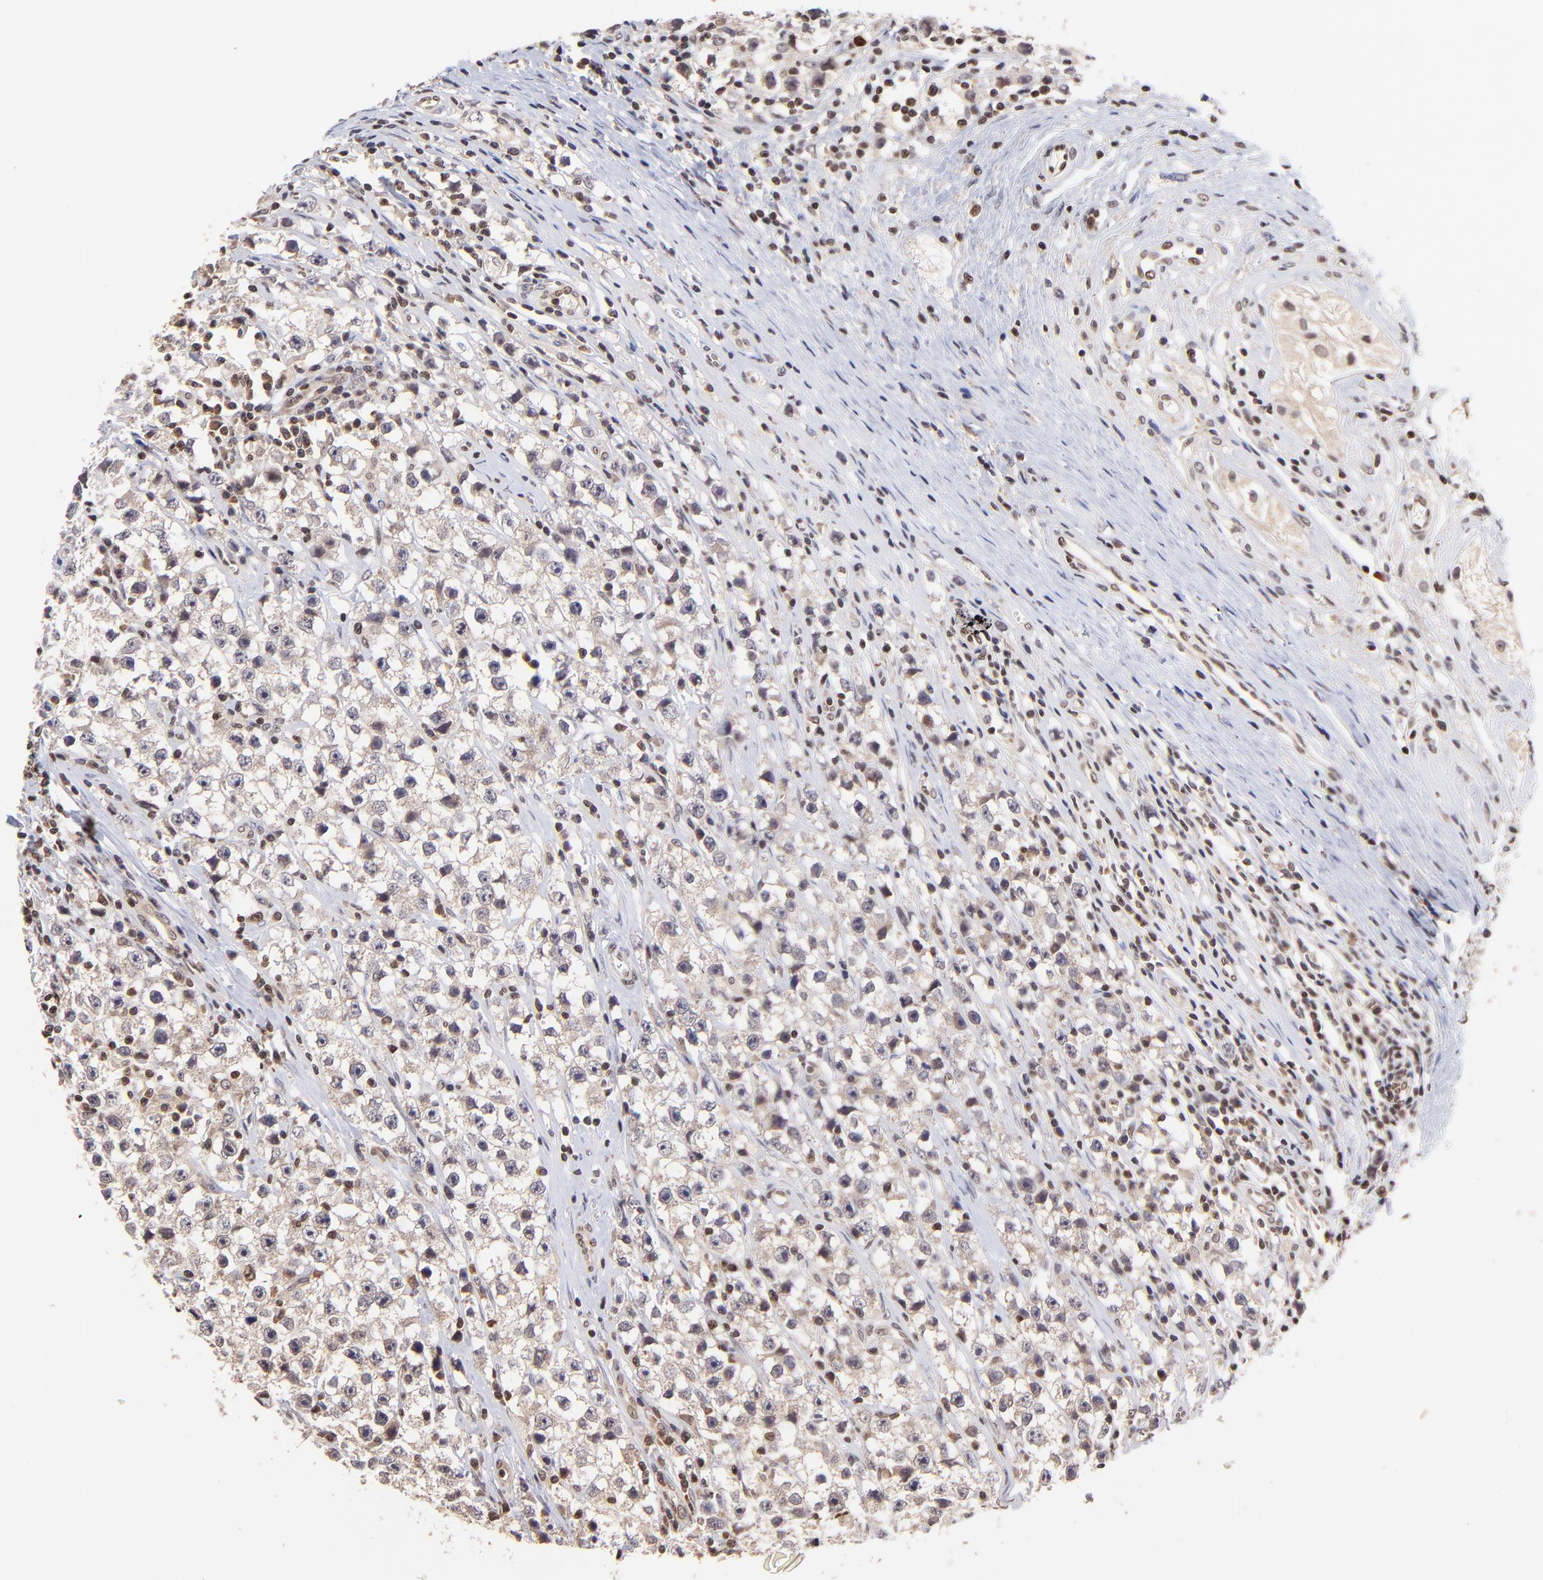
{"staining": {"intensity": "weak", "quantity": ">75%", "location": "cytoplasmic/membranous"}, "tissue": "testis cancer", "cell_type": "Tumor cells", "image_type": "cancer", "snomed": [{"axis": "morphology", "description": "Seminoma, NOS"}, {"axis": "topography", "description": "Testis"}], "caption": "Immunohistochemistry (IHC) image of human testis seminoma stained for a protein (brown), which displays low levels of weak cytoplasmic/membranous positivity in about >75% of tumor cells.", "gene": "WDR25", "patient": {"sex": "male", "age": 35}}